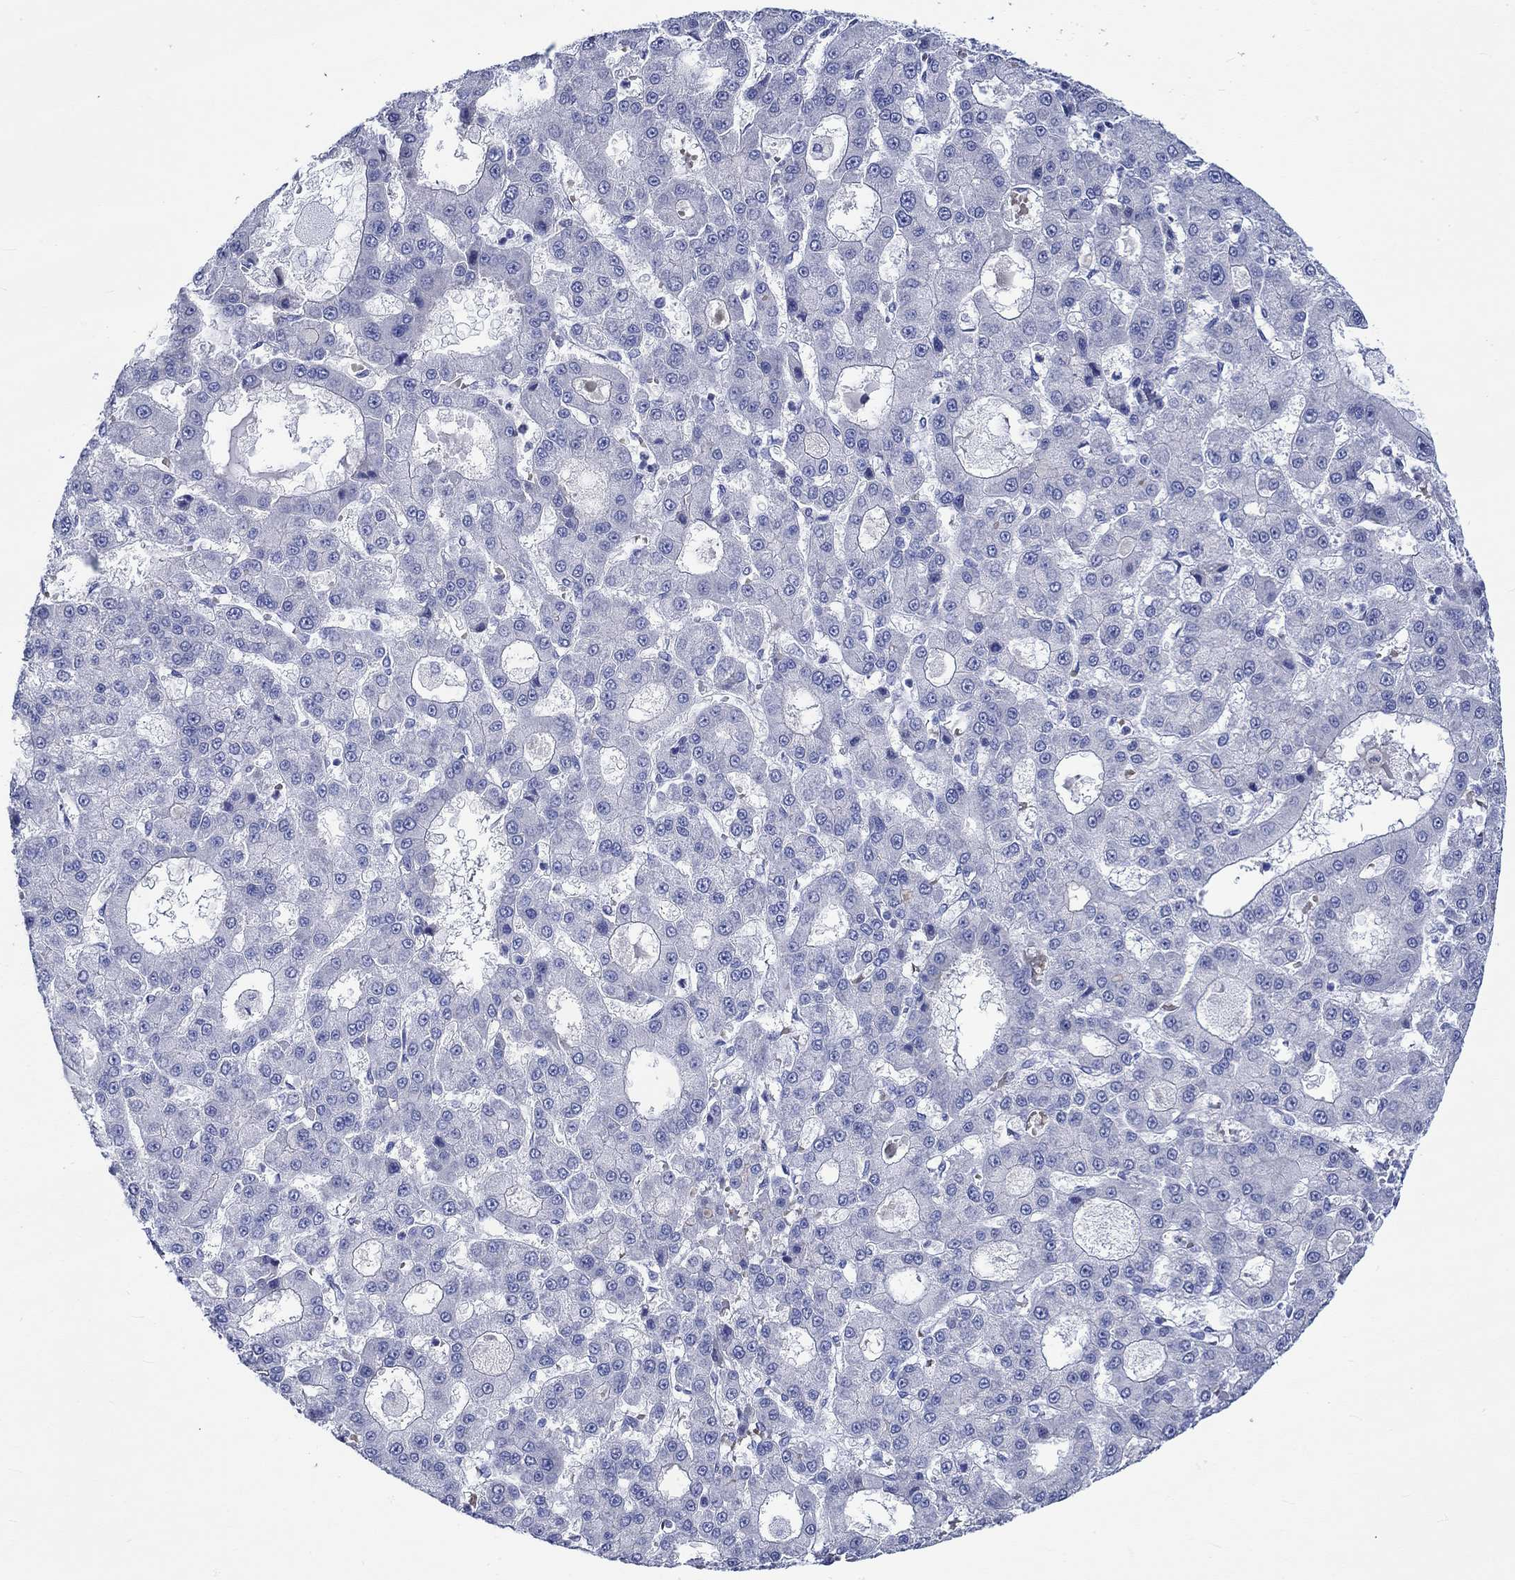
{"staining": {"intensity": "negative", "quantity": "none", "location": "none"}, "tissue": "liver cancer", "cell_type": "Tumor cells", "image_type": "cancer", "snomed": [{"axis": "morphology", "description": "Carcinoma, Hepatocellular, NOS"}, {"axis": "topography", "description": "Liver"}], "caption": "Tumor cells show no significant staining in liver cancer (hepatocellular carcinoma).", "gene": "NRIP3", "patient": {"sex": "male", "age": 70}}